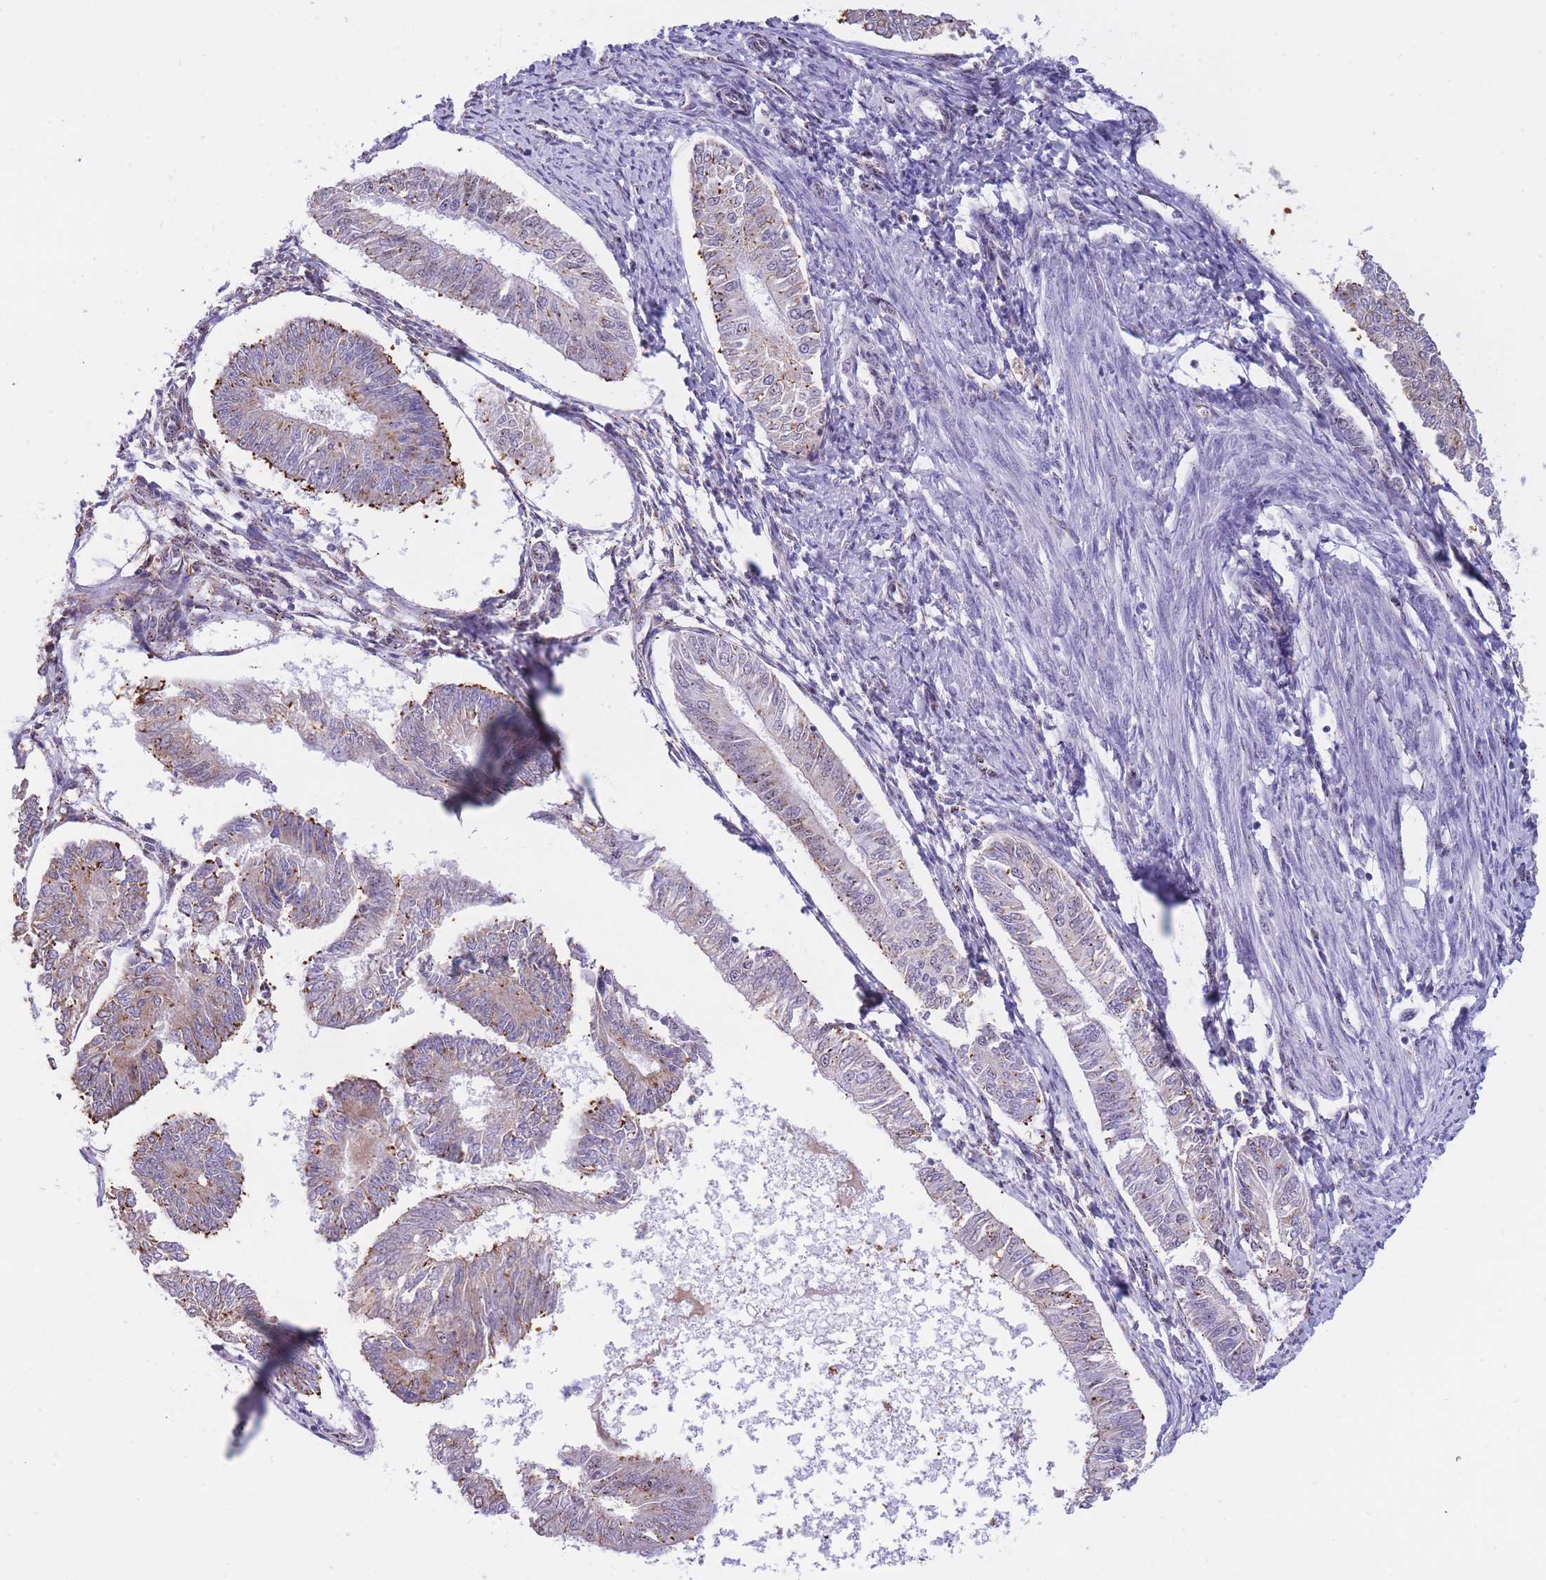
{"staining": {"intensity": "moderate", "quantity": "<25%", "location": "cytoplasmic/membranous,nuclear"}, "tissue": "endometrial cancer", "cell_type": "Tumor cells", "image_type": "cancer", "snomed": [{"axis": "morphology", "description": "Adenocarcinoma, NOS"}, {"axis": "topography", "description": "Endometrium"}], "caption": "Endometrial cancer (adenocarcinoma) was stained to show a protein in brown. There is low levels of moderate cytoplasmic/membranous and nuclear staining in about <25% of tumor cells. (DAB IHC with brightfield microscopy, high magnification).", "gene": "FAM153A", "patient": {"sex": "female", "age": 58}}